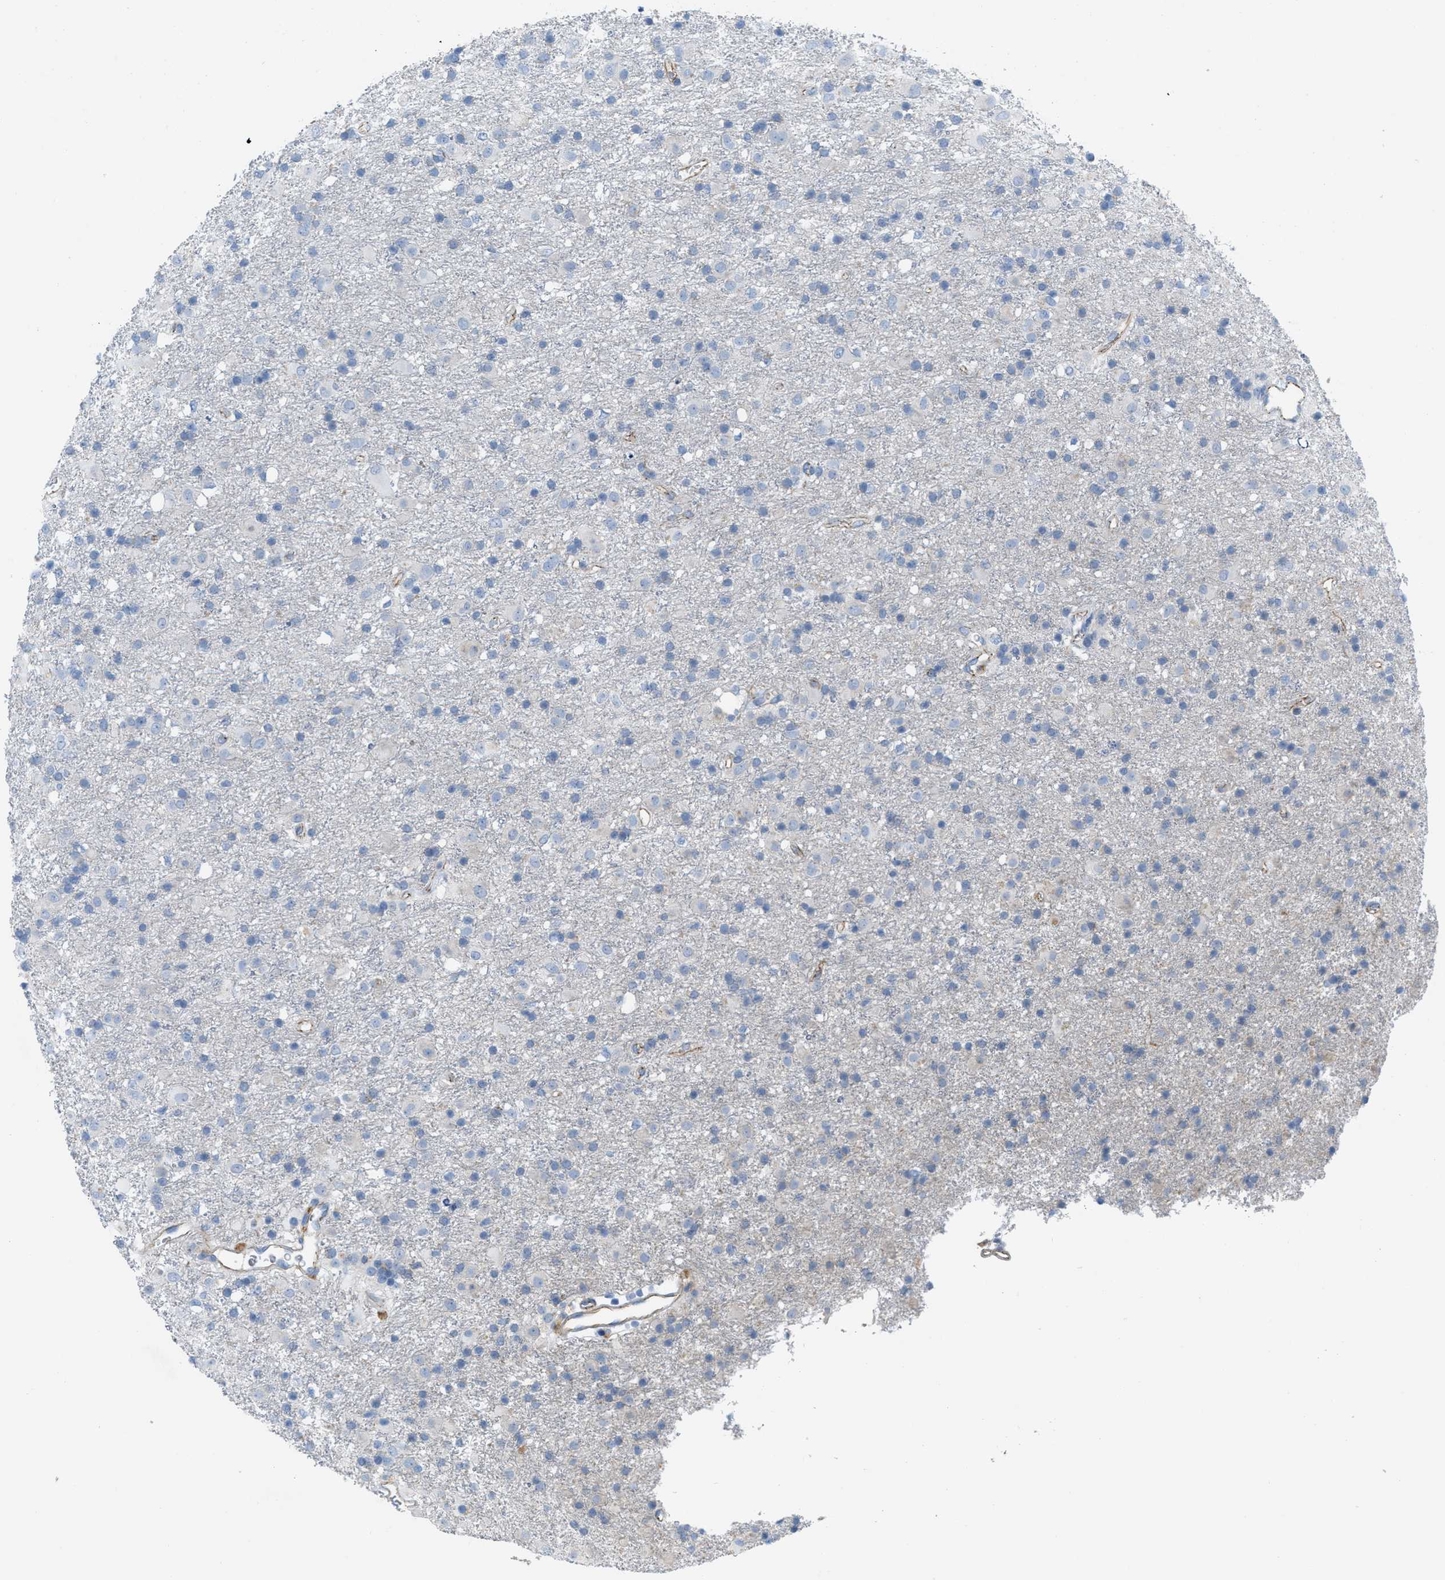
{"staining": {"intensity": "negative", "quantity": "none", "location": "none"}, "tissue": "glioma", "cell_type": "Tumor cells", "image_type": "cancer", "snomed": [{"axis": "morphology", "description": "Glioma, malignant, Low grade"}, {"axis": "topography", "description": "Brain"}], "caption": "Tumor cells are negative for protein expression in human malignant low-grade glioma.", "gene": "CRB3", "patient": {"sex": "male", "age": 65}}